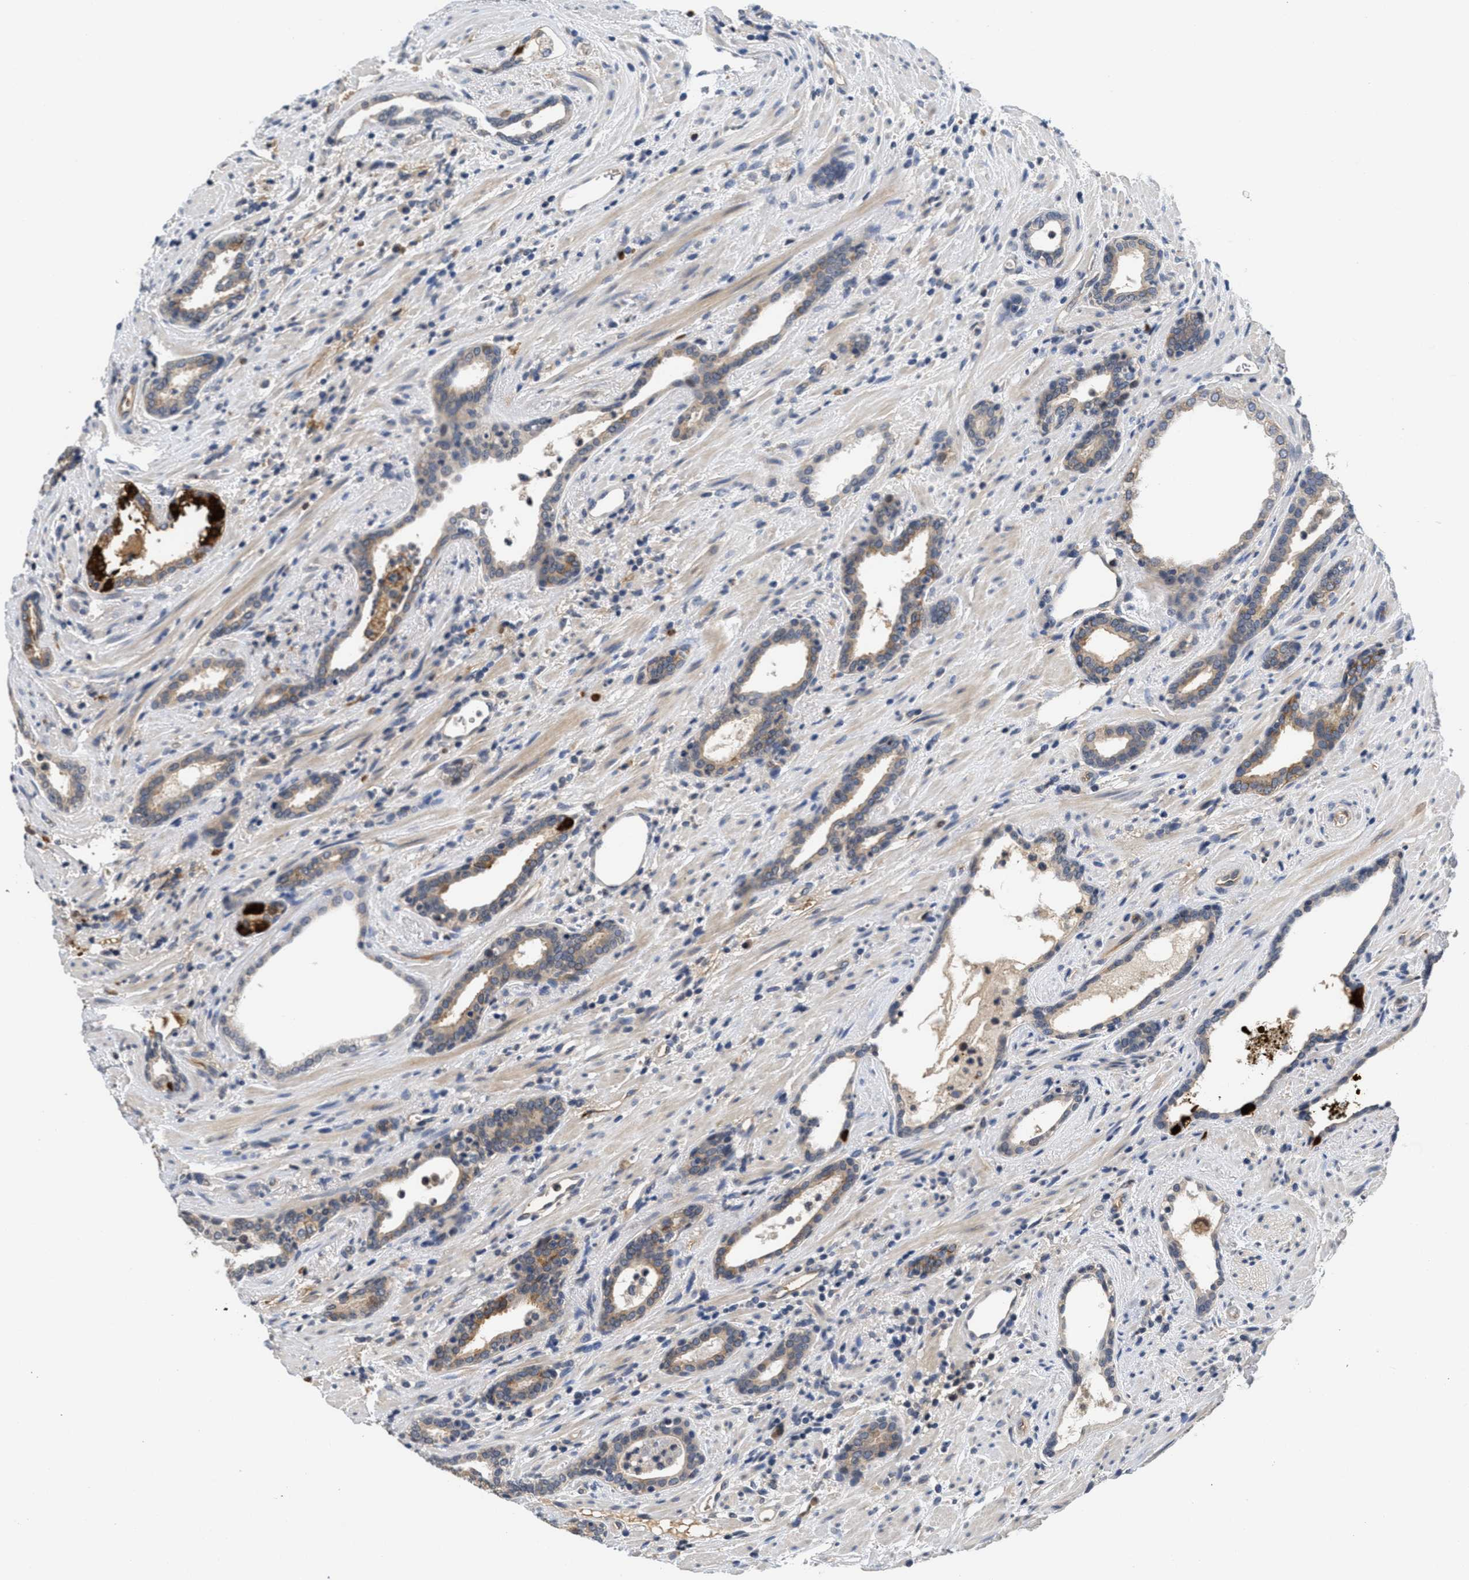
{"staining": {"intensity": "weak", "quantity": ">75%", "location": "cytoplasmic/membranous"}, "tissue": "prostate cancer", "cell_type": "Tumor cells", "image_type": "cancer", "snomed": [{"axis": "morphology", "description": "Adenocarcinoma, High grade"}, {"axis": "topography", "description": "Prostate"}], "caption": "An immunohistochemistry (IHC) histopathology image of neoplastic tissue is shown. Protein staining in brown highlights weak cytoplasmic/membranous positivity in high-grade adenocarcinoma (prostate) within tumor cells.", "gene": "ANGPT1", "patient": {"sex": "male", "age": 71}}